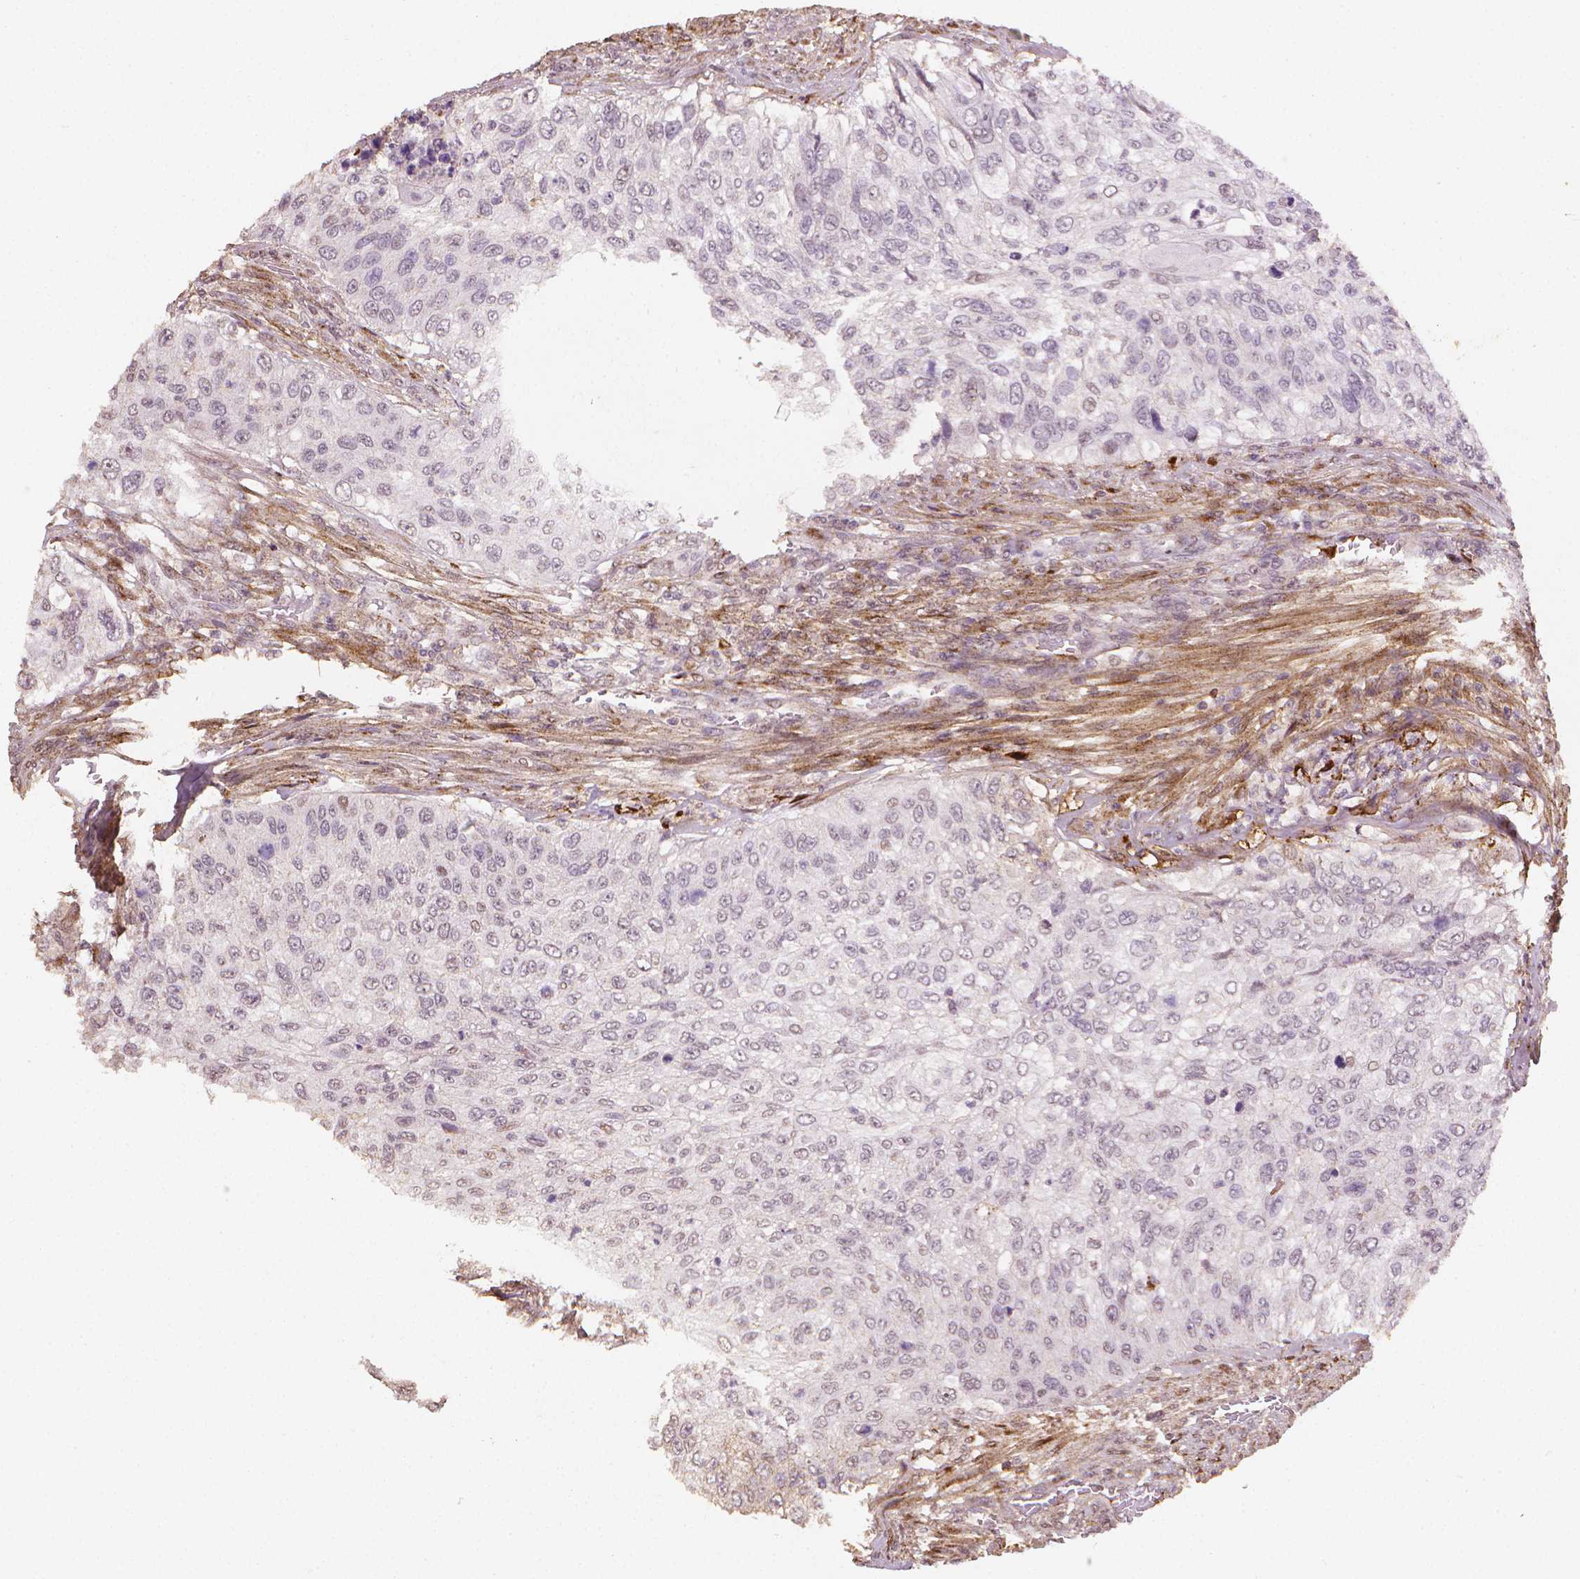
{"staining": {"intensity": "negative", "quantity": "none", "location": "none"}, "tissue": "urothelial cancer", "cell_type": "Tumor cells", "image_type": "cancer", "snomed": [{"axis": "morphology", "description": "Urothelial carcinoma, High grade"}, {"axis": "topography", "description": "Urinary bladder"}], "caption": "A micrograph of urothelial cancer stained for a protein shows no brown staining in tumor cells.", "gene": "DCN", "patient": {"sex": "female", "age": 60}}